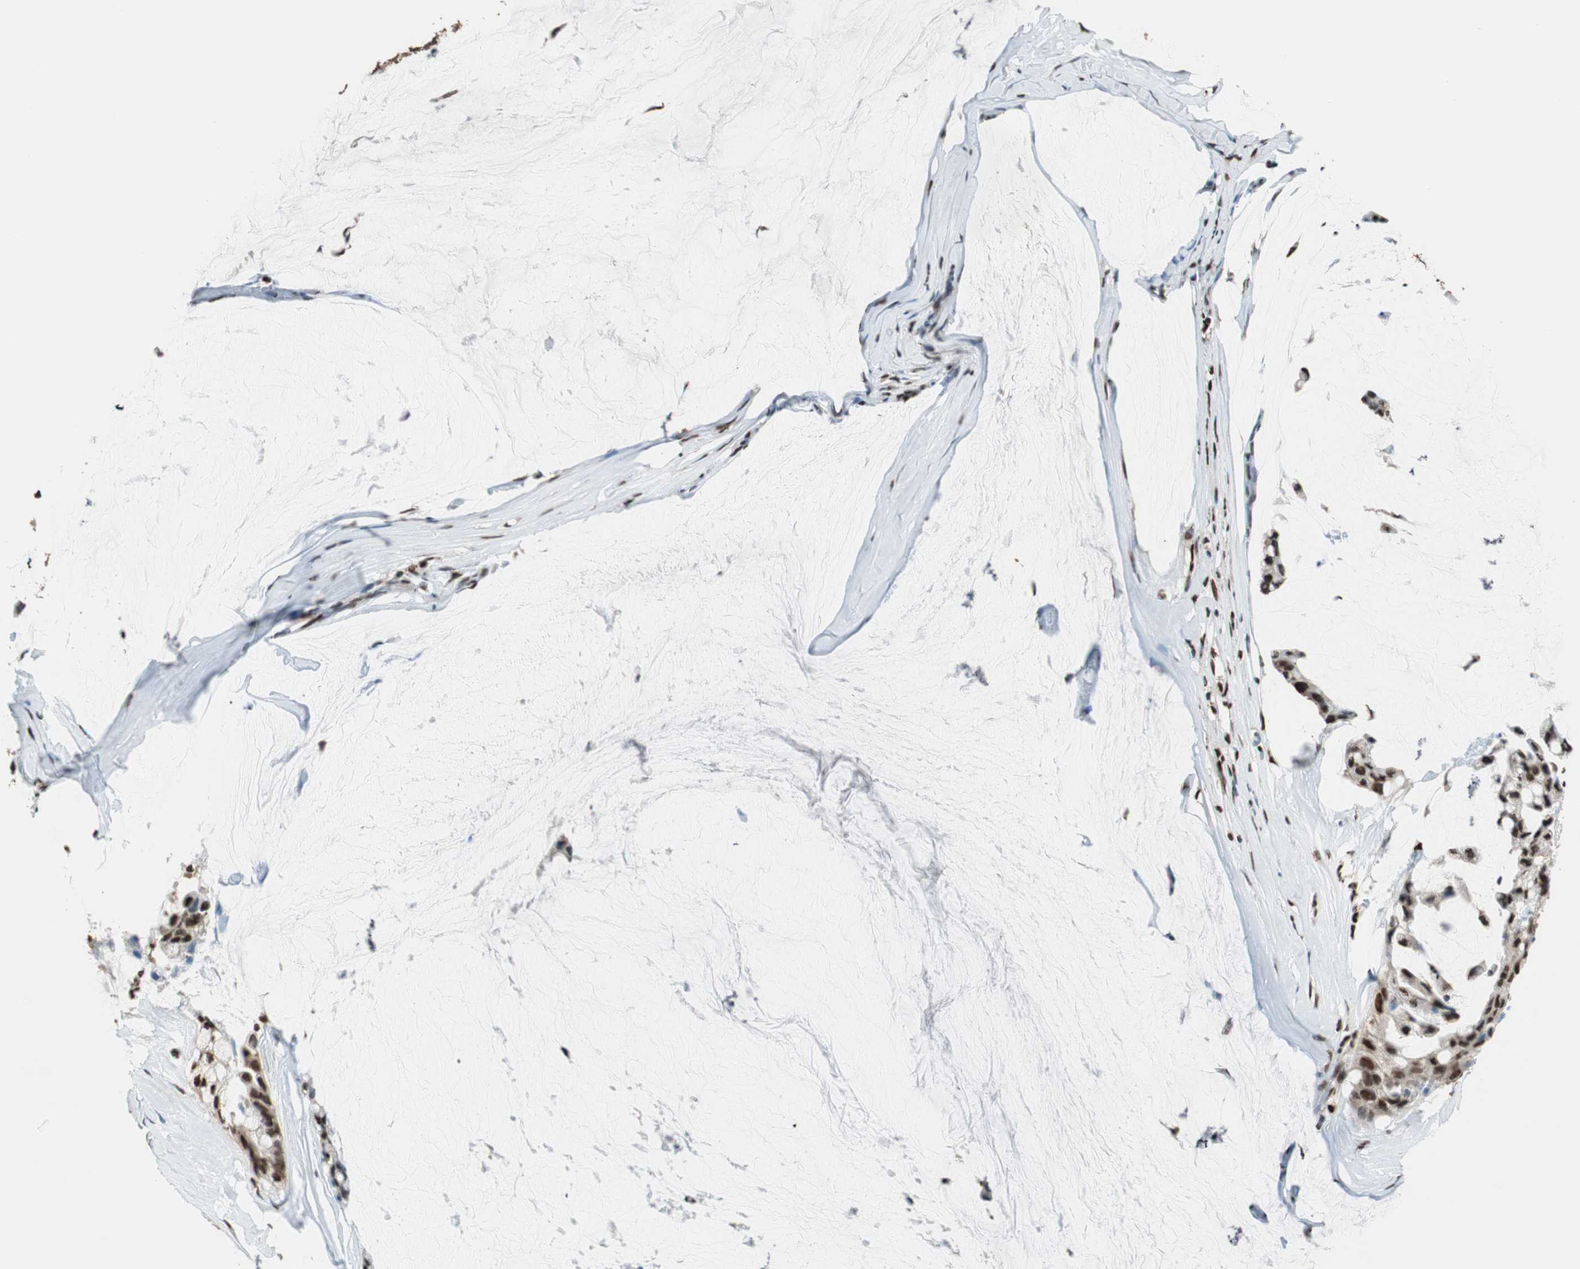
{"staining": {"intensity": "moderate", "quantity": ">75%", "location": "nuclear"}, "tissue": "ovarian cancer", "cell_type": "Tumor cells", "image_type": "cancer", "snomed": [{"axis": "morphology", "description": "Cystadenocarcinoma, mucinous, NOS"}, {"axis": "topography", "description": "Ovary"}], "caption": "Immunohistochemistry (IHC) of ovarian mucinous cystadenocarcinoma shows medium levels of moderate nuclear staining in about >75% of tumor cells.", "gene": "FANCG", "patient": {"sex": "female", "age": 39}}